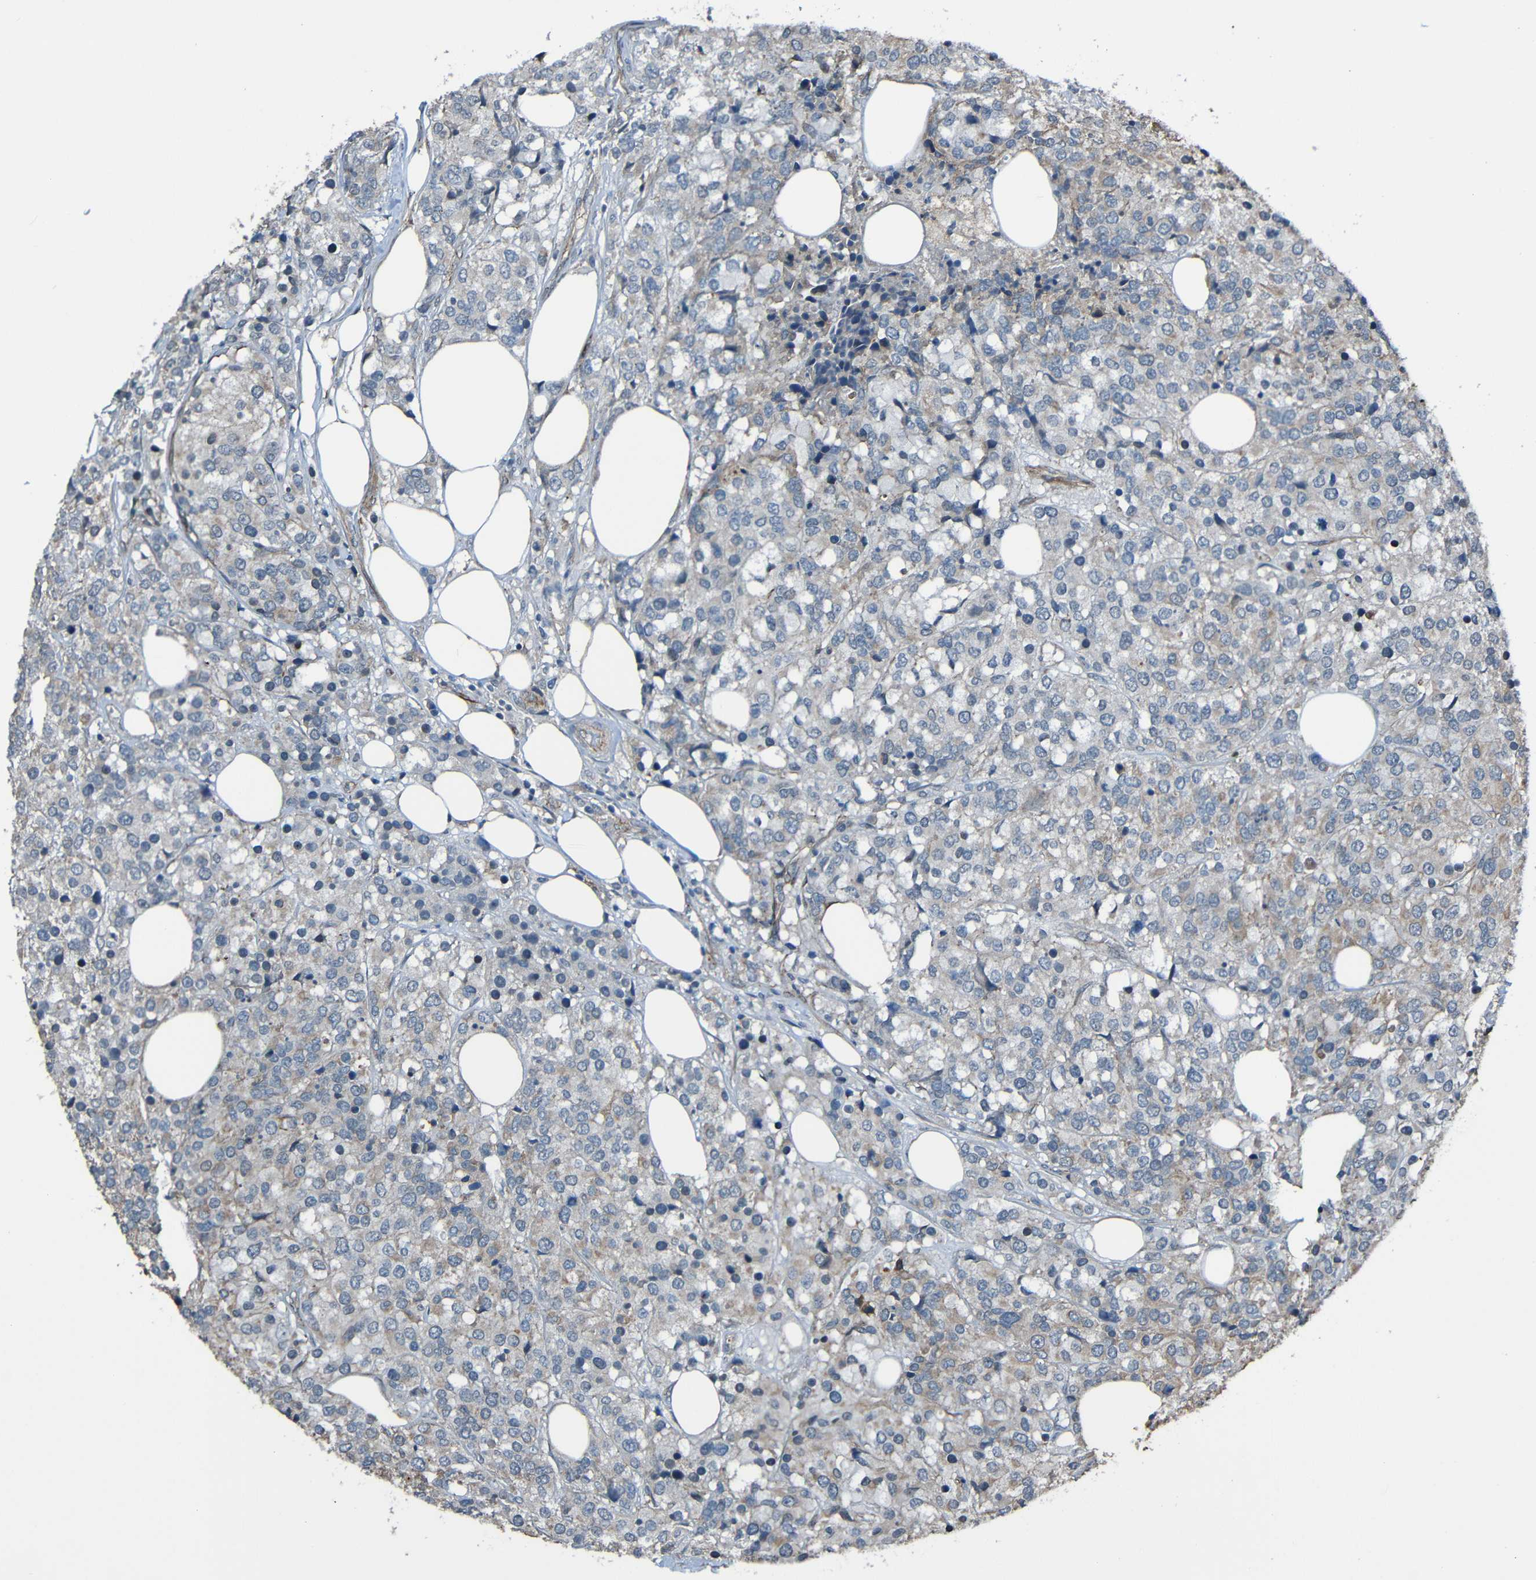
{"staining": {"intensity": "weak", "quantity": "<25%", "location": "cytoplasmic/membranous"}, "tissue": "breast cancer", "cell_type": "Tumor cells", "image_type": "cancer", "snomed": [{"axis": "morphology", "description": "Lobular carcinoma"}, {"axis": "topography", "description": "Breast"}], "caption": "Immunohistochemical staining of breast cancer exhibits no significant positivity in tumor cells.", "gene": "LGR5", "patient": {"sex": "female", "age": 59}}